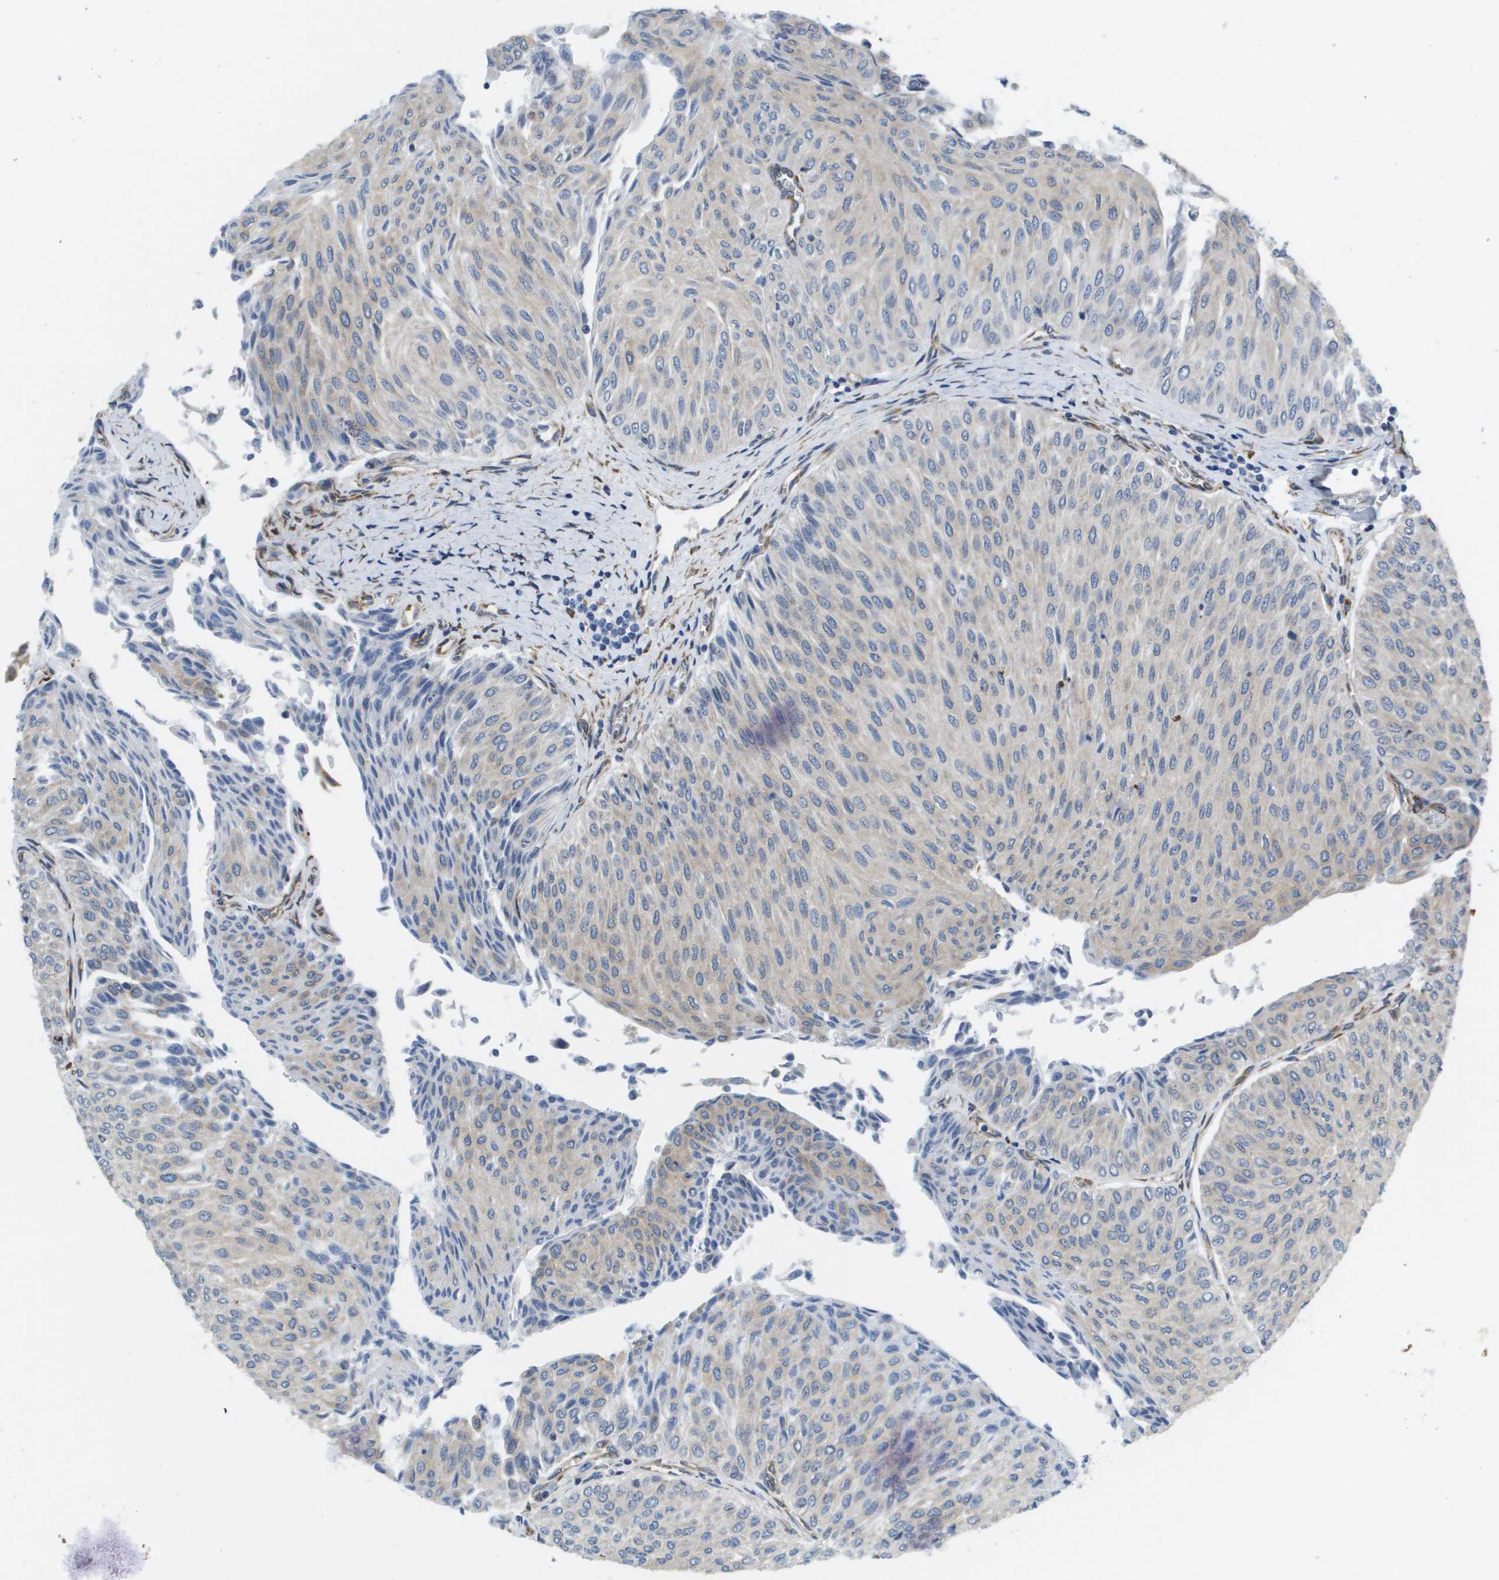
{"staining": {"intensity": "weak", "quantity": "<25%", "location": "cytoplasmic/membranous"}, "tissue": "urothelial cancer", "cell_type": "Tumor cells", "image_type": "cancer", "snomed": [{"axis": "morphology", "description": "Urothelial carcinoma, Low grade"}, {"axis": "topography", "description": "Urinary bladder"}], "caption": "Human urothelial carcinoma (low-grade) stained for a protein using immunohistochemistry displays no expression in tumor cells.", "gene": "ST3GAL2", "patient": {"sex": "male", "age": 78}}